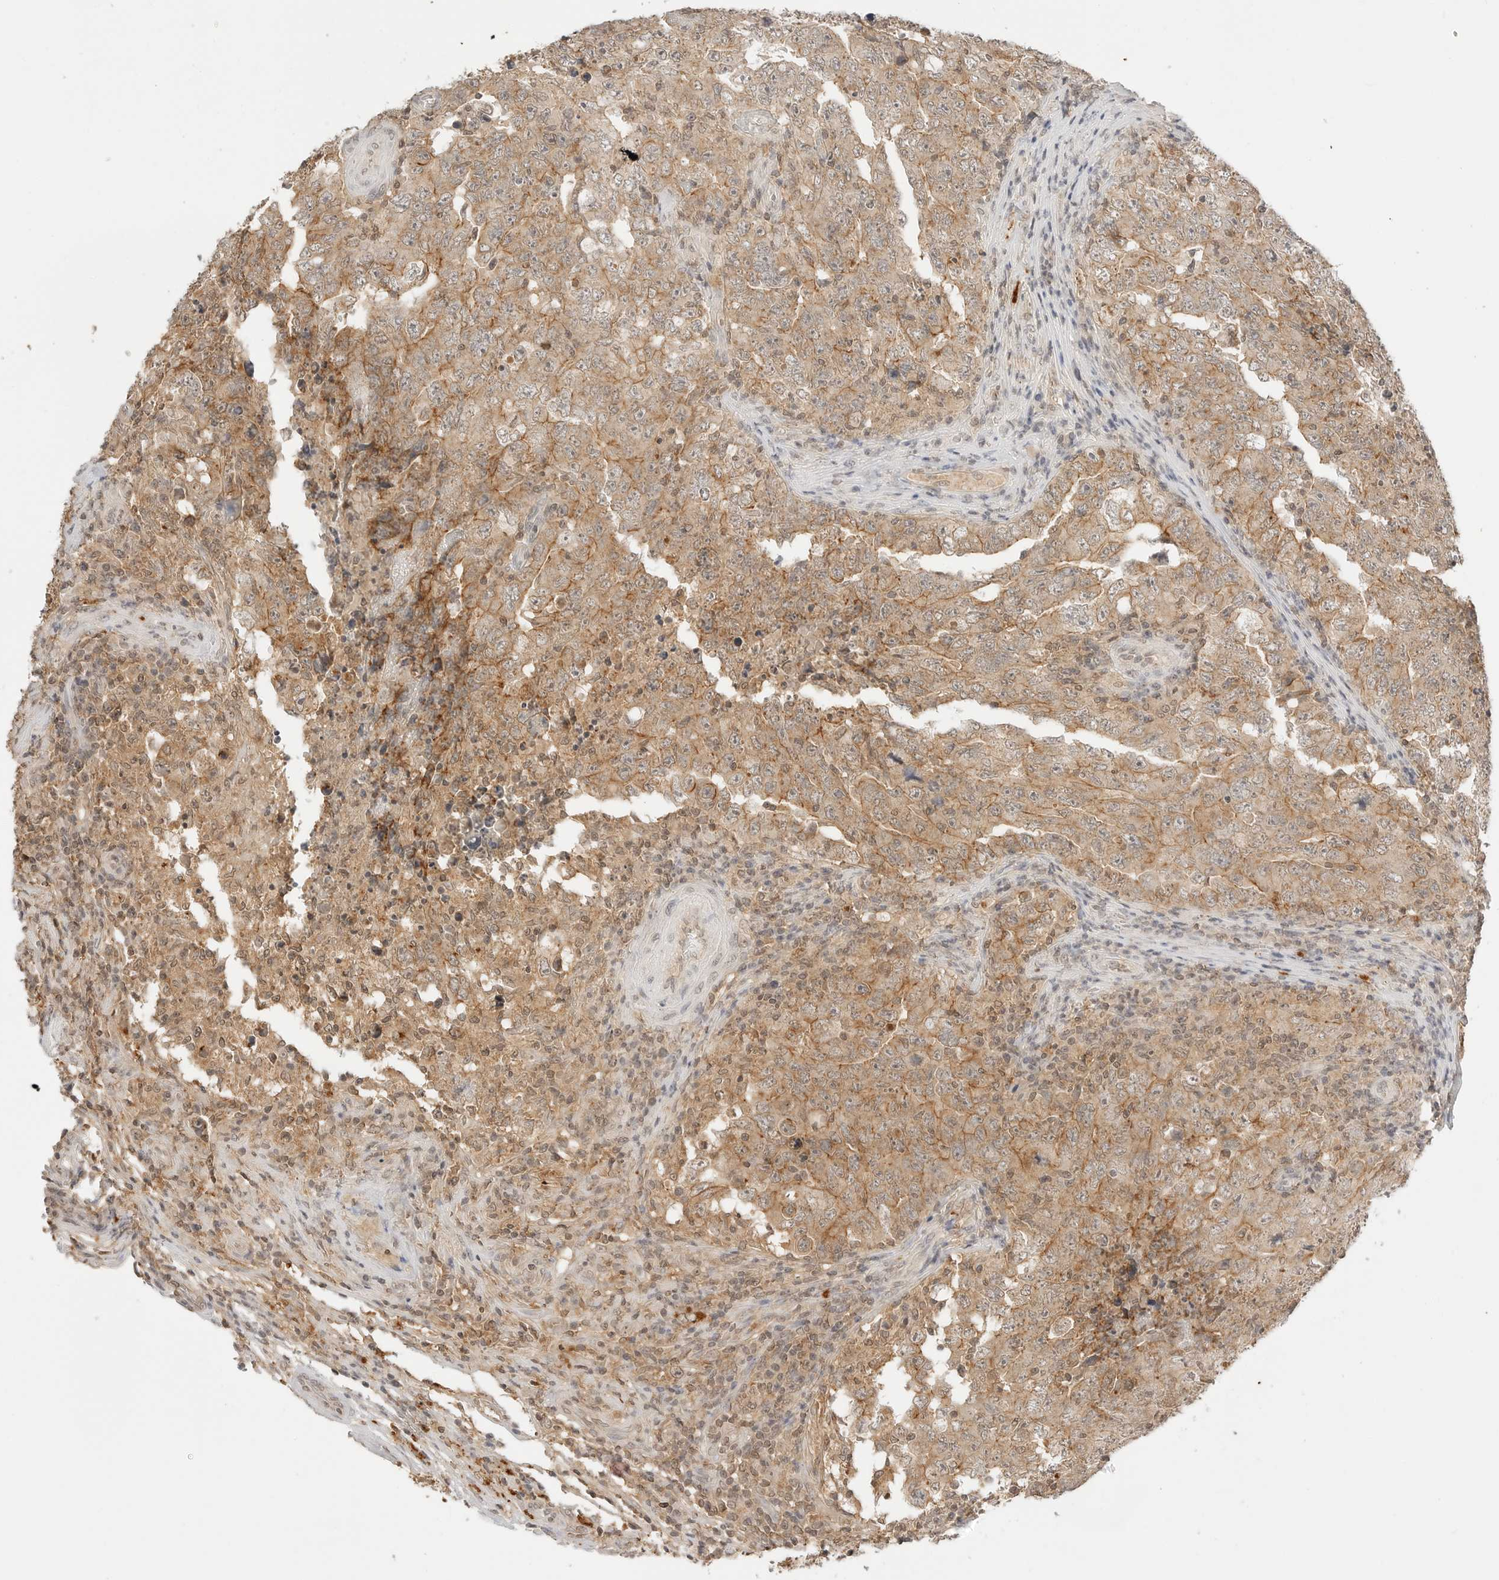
{"staining": {"intensity": "moderate", "quantity": ">75%", "location": "cytoplasmic/membranous"}, "tissue": "testis cancer", "cell_type": "Tumor cells", "image_type": "cancer", "snomed": [{"axis": "morphology", "description": "Carcinoma, Embryonal, NOS"}, {"axis": "topography", "description": "Testis"}], "caption": "Testis embryonal carcinoma stained with a brown dye reveals moderate cytoplasmic/membranous positive positivity in about >75% of tumor cells.", "gene": "EPHA1", "patient": {"sex": "male", "age": 26}}